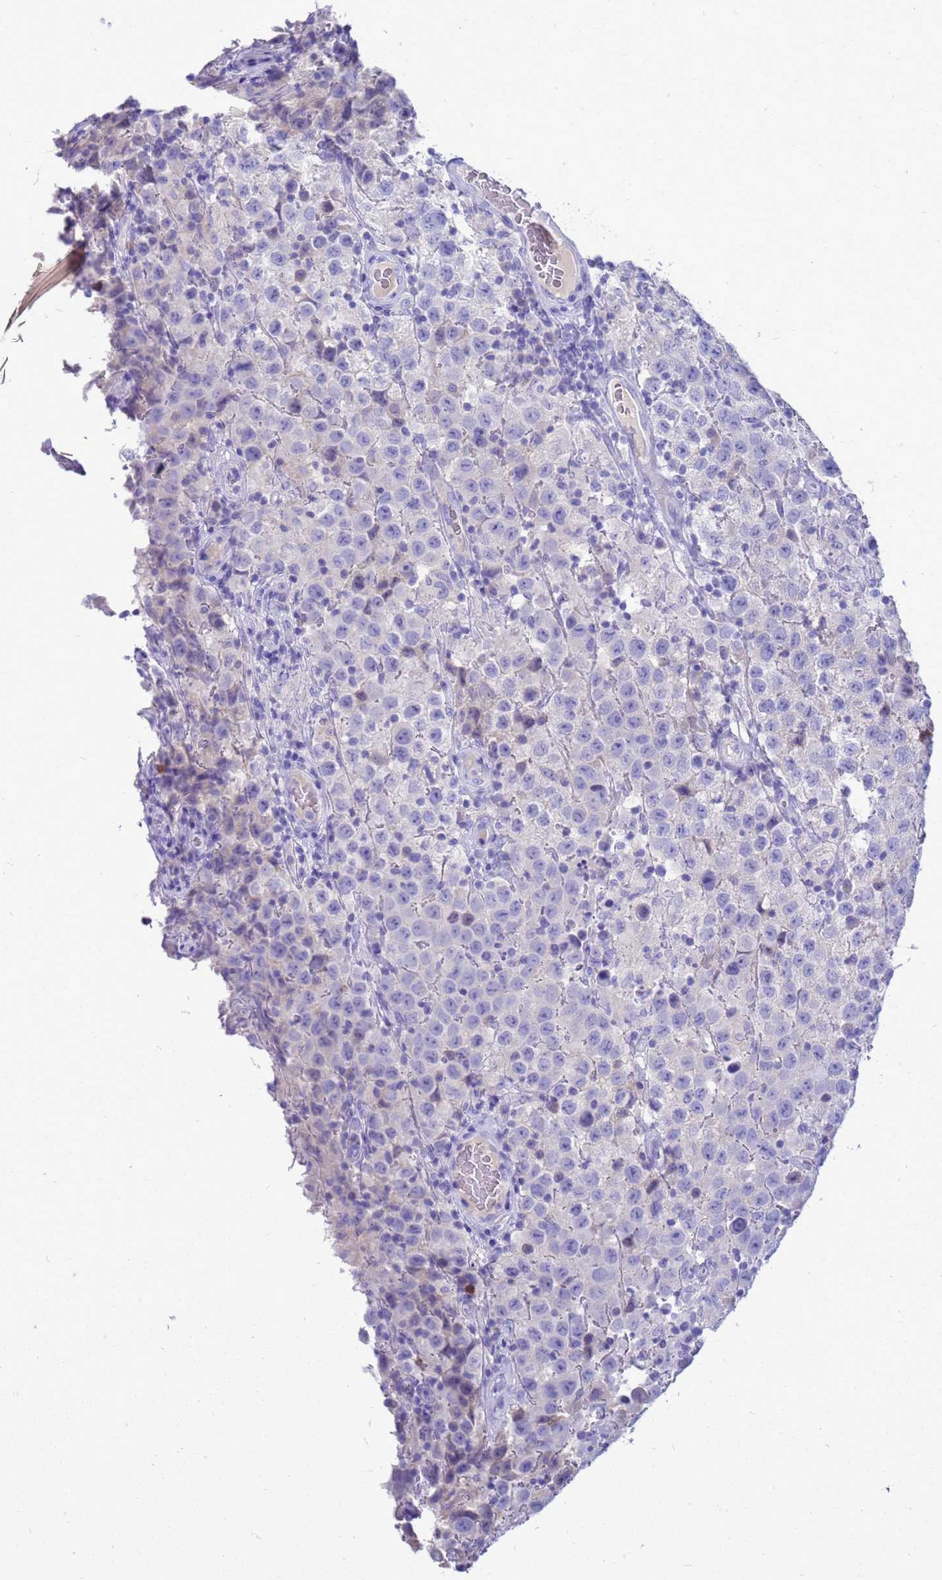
{"staining": {"intensity": "negative", "quantity": "none", "location": "none"}, "tissue": "testis cancer", "cell_type": "Tumor cells", "image_type": "cancer", "snomed": [{"axis": "morphology", "description": "Seminoma, NOS"}, {"axis": "morphology", "description": "Carcinoma, Embryonal, NOS"}, {"axis": "topography", "description": "Testis"}], "caption": "Immunohistochemistry photomicrograph of testis seminoma stained for a protein (brown), which displays no expression in tumor cells.", "gene": "SYCN", "patient": {"sex": "male", "age": 41}}